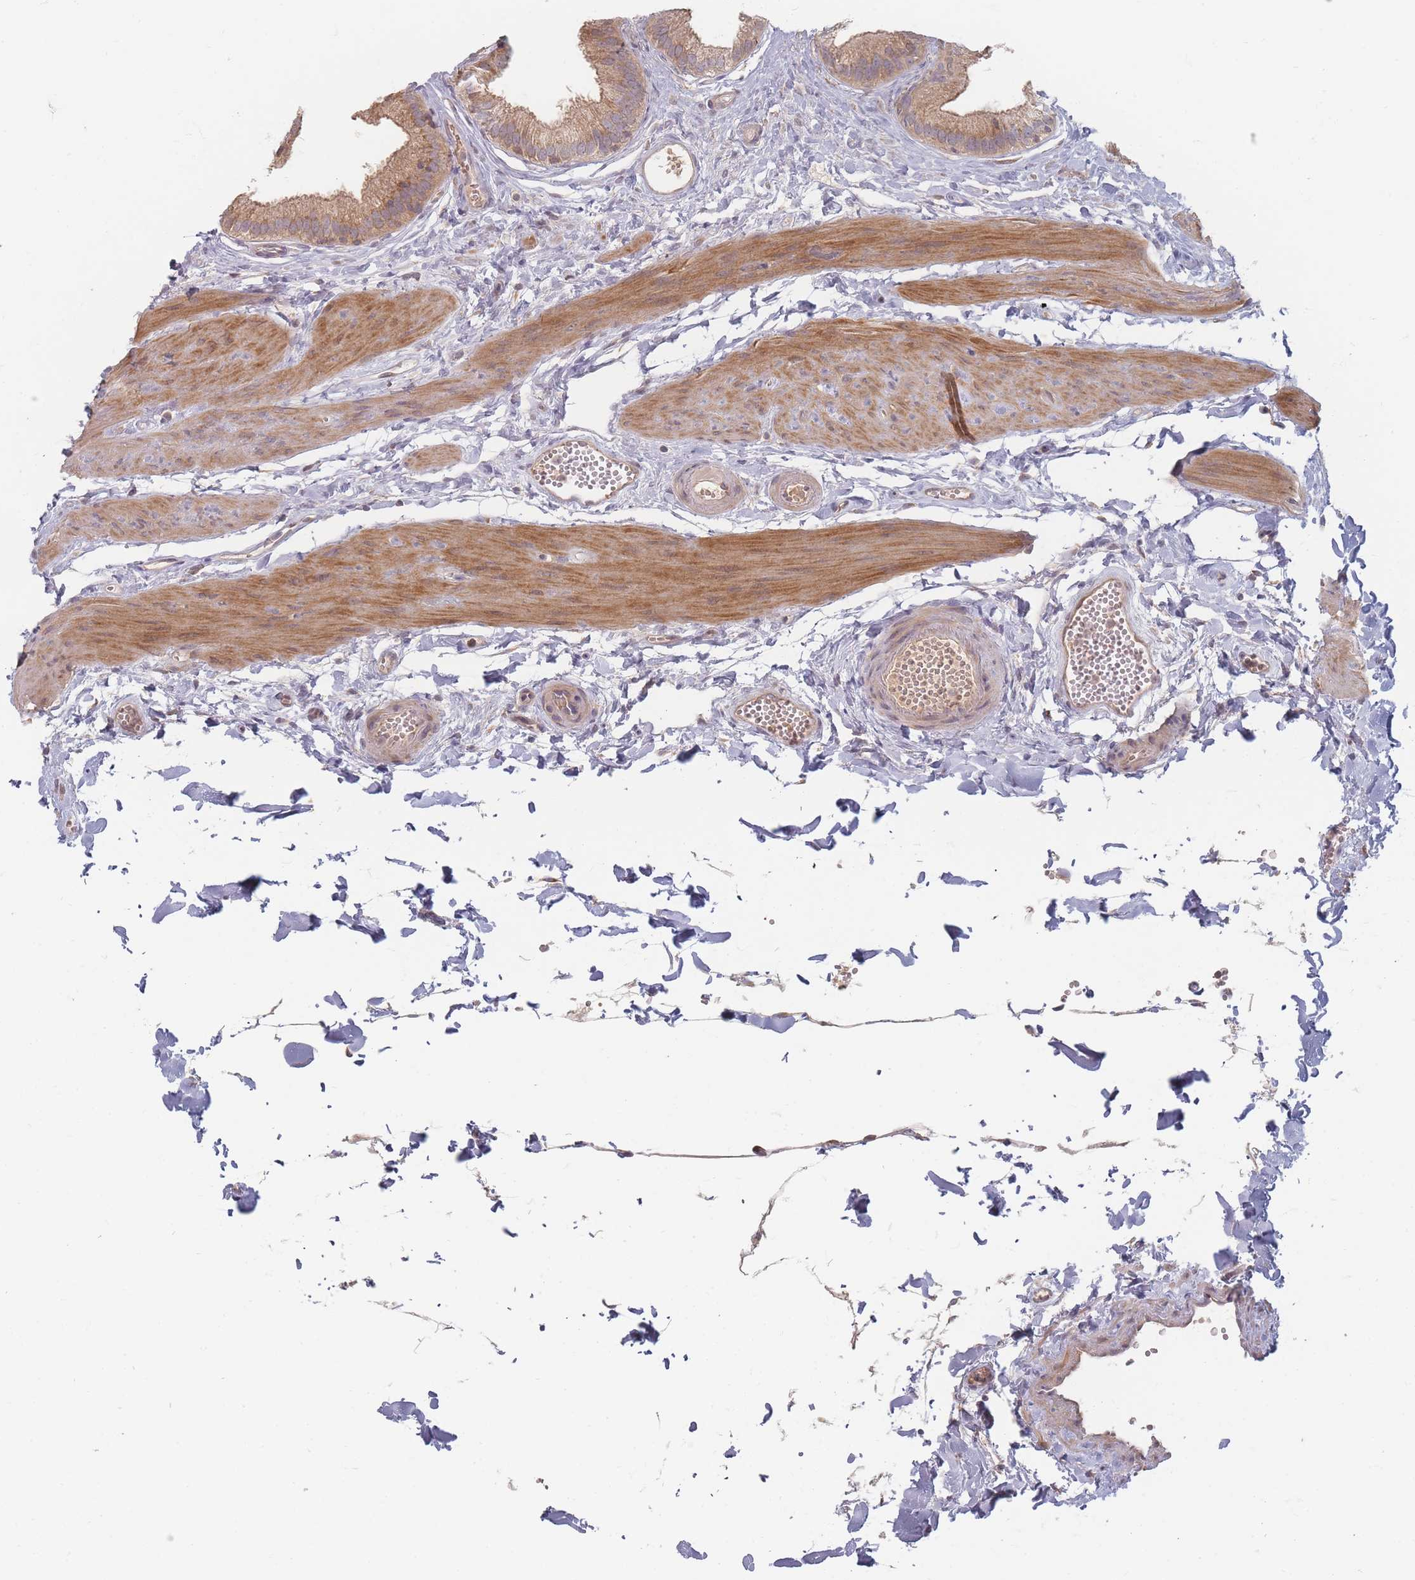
{"staining": {"intensity": "moderate", "quantity": ">75%", "location": "cytoplasmic/membranous"}, "tissue": "gallbladder", "cell_type": "Glandular cells", "image_type": "normal", "snomed": [{"axis": "morphology", "description": "Normal tissue, NOS"}, {"axis": "topography", "description": "Gallbladder"}], "caption": "Immunohistochemical staining of normal human gallbladder displays medium levels of moderate cytoplasmic/membranous staining in approximately >75% of glandular cells.", "gene": "SLC35F3", "patient": {"sex": "female", "age": 54}}